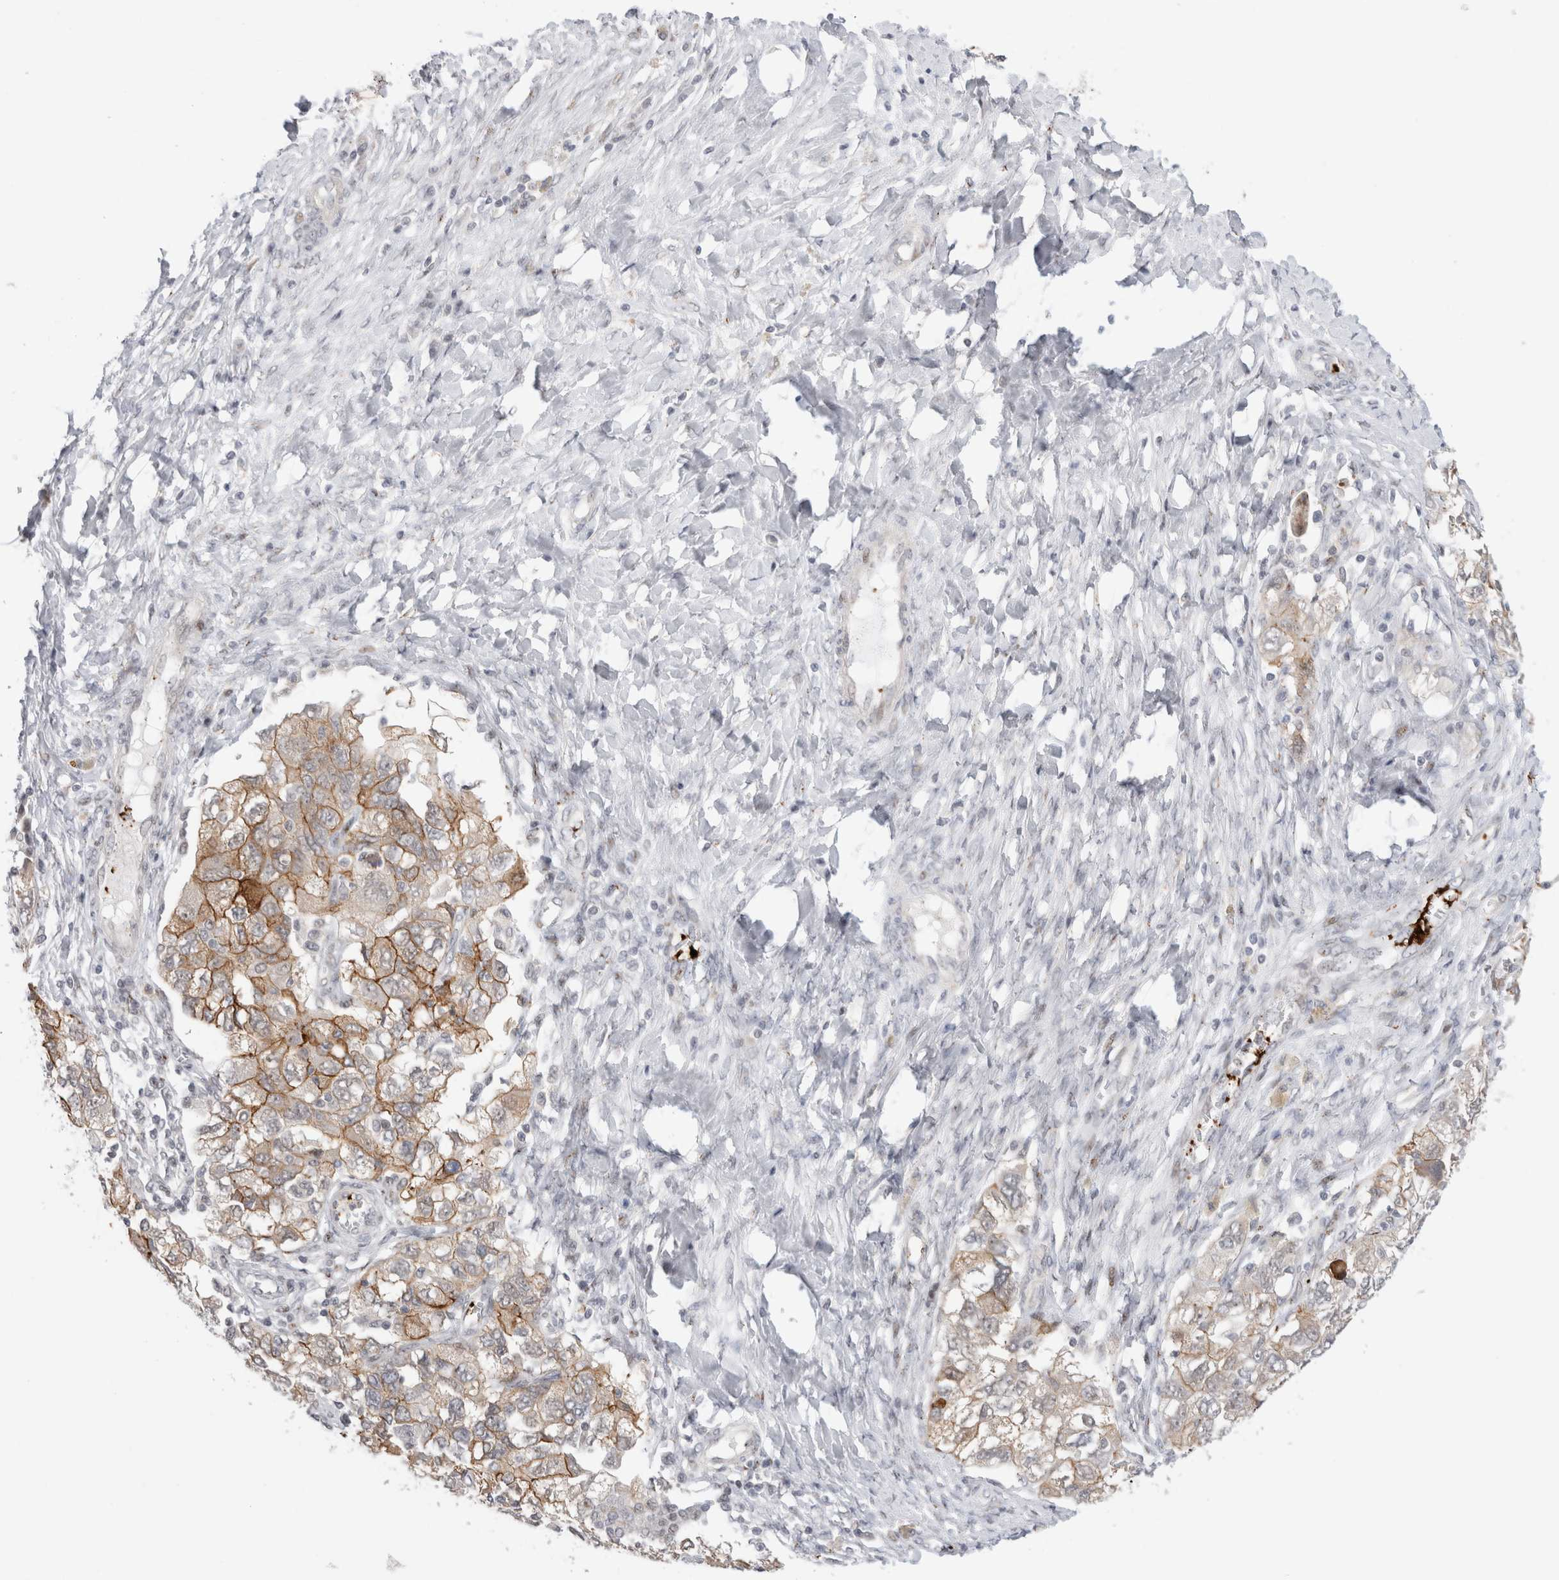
{"staining": {"intensity": "moderate", "quantity": ">75%", "location": "cytoplasmic/membranous"}, "tissue": "ovarian cancer", "cell_type": "Tumor cells", "image_type": "cancer", "snomed": [{"axis": "morphology", "description": "Carcinoma, NOS"}, {"axis": "morphology", "description": "Cystadenocarcinoma, serous, NOS"}, {"axis": "topography", "description": "Ovary"}], "caption": "Serous cystadenocarcinoma (ovarian) tissue demonstrates moderate cytoplasmic/membranous positivity in about >75% of tumor cells, visualized by immunohistochemistry. (DAB = brown stain, brightfield microscopy at high magnification).", "gene": "VPS28", "patient": {"sex": "female", "age": 69}}